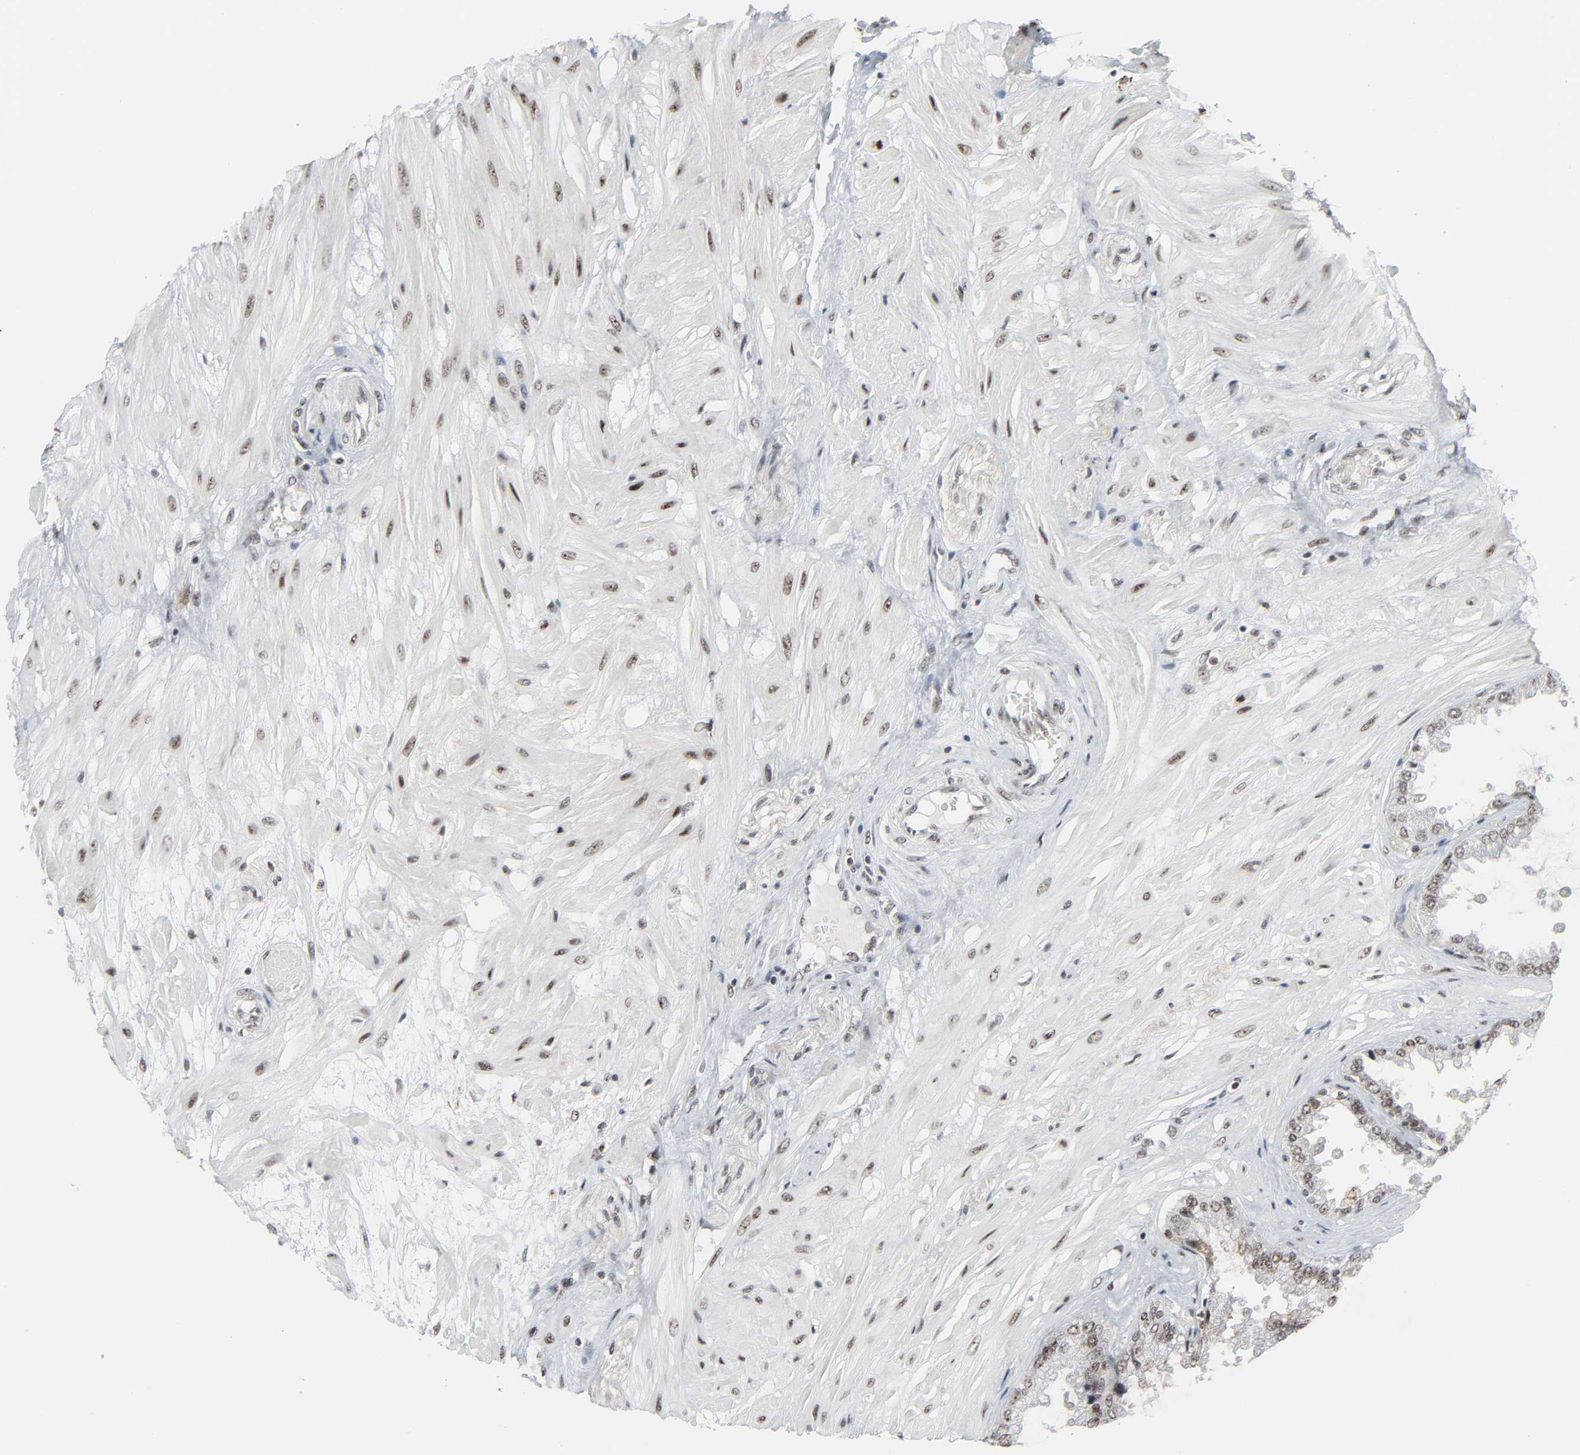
{"staining": {"intensity": "moderate", "quantity": ">75%", "location": "nuclear"}, "tissue": "seminal vesicle", "cell_type": "Glandular cells", "image_type": "normal", "snomed": [{"axis": "morphology", "description": "Normal tissue, NOS"}, {"axis": "topography", "description": "Seminal veicle"}], "caption": "A brown stain shows moderate nuclear staining of a protein in glandular cells of normal human seminal vesicle. (DAB IHC, brown staining for protein, blue staining for nuclei).", "gene": "CDK7", "patient": {"sex": "male", "age": 46}}